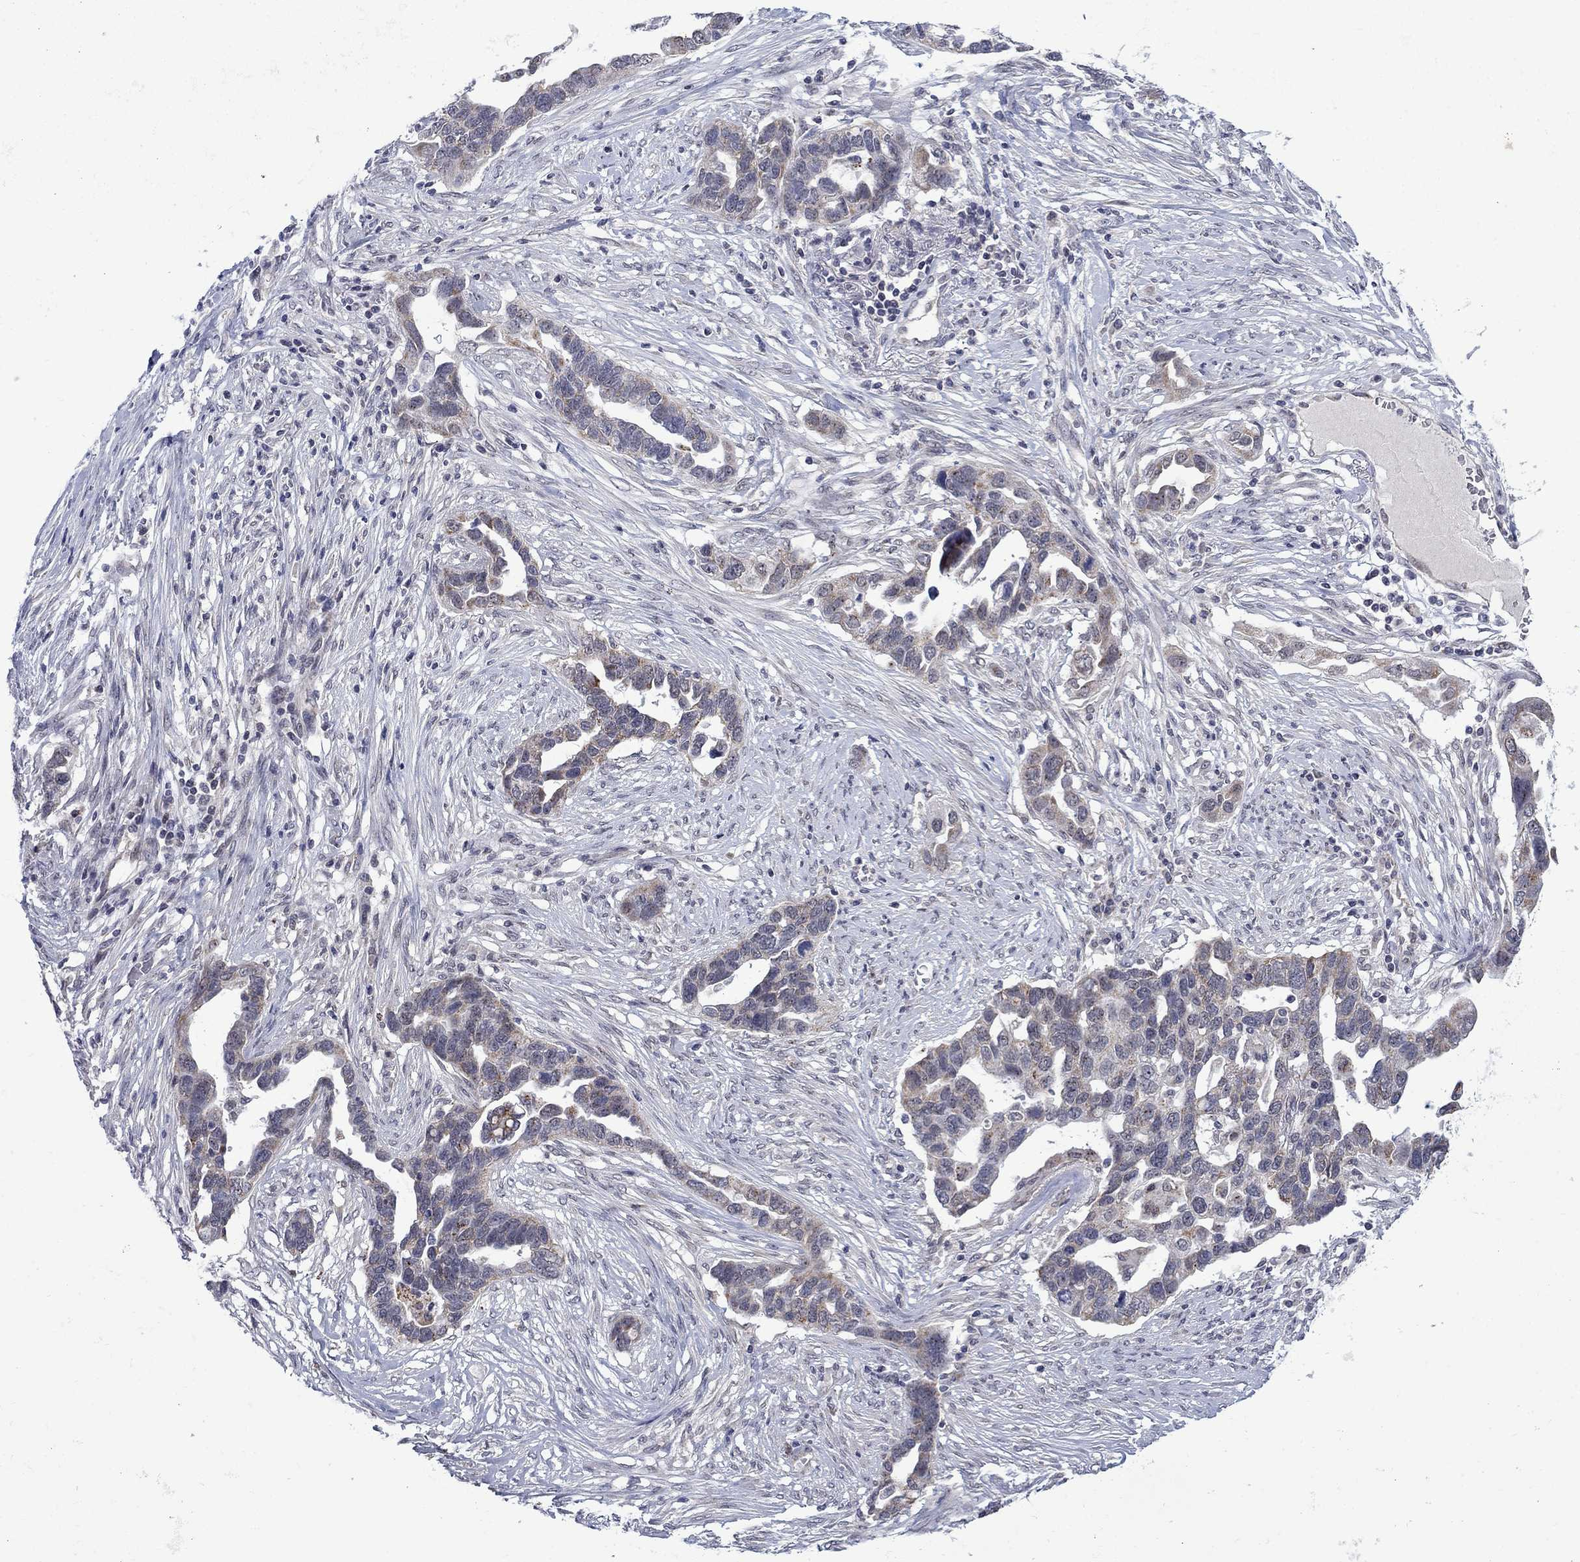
{"staining": {"intensity": "weak", "quantity": "<25%", "location": "cytoplasmic/membranous"}, "tissue": "ovarian cancer", "cell_type": "Tumor cells", "image_type": "cancer", "snomed": [{"axis": "morphology", "description": "Cystadenocarcinoma, serous, NOS"}, {"axis": "topography", "description": "Ovary"}], "caption": "Immunohistochemistry histopathology image of human ovarian serous cystadenocarcinoma stained for a protein (brown), which demonstrates no expression in tumor cells.", "gene": "KCNJ16", "patient": {"sex": "female", "age": 54}}